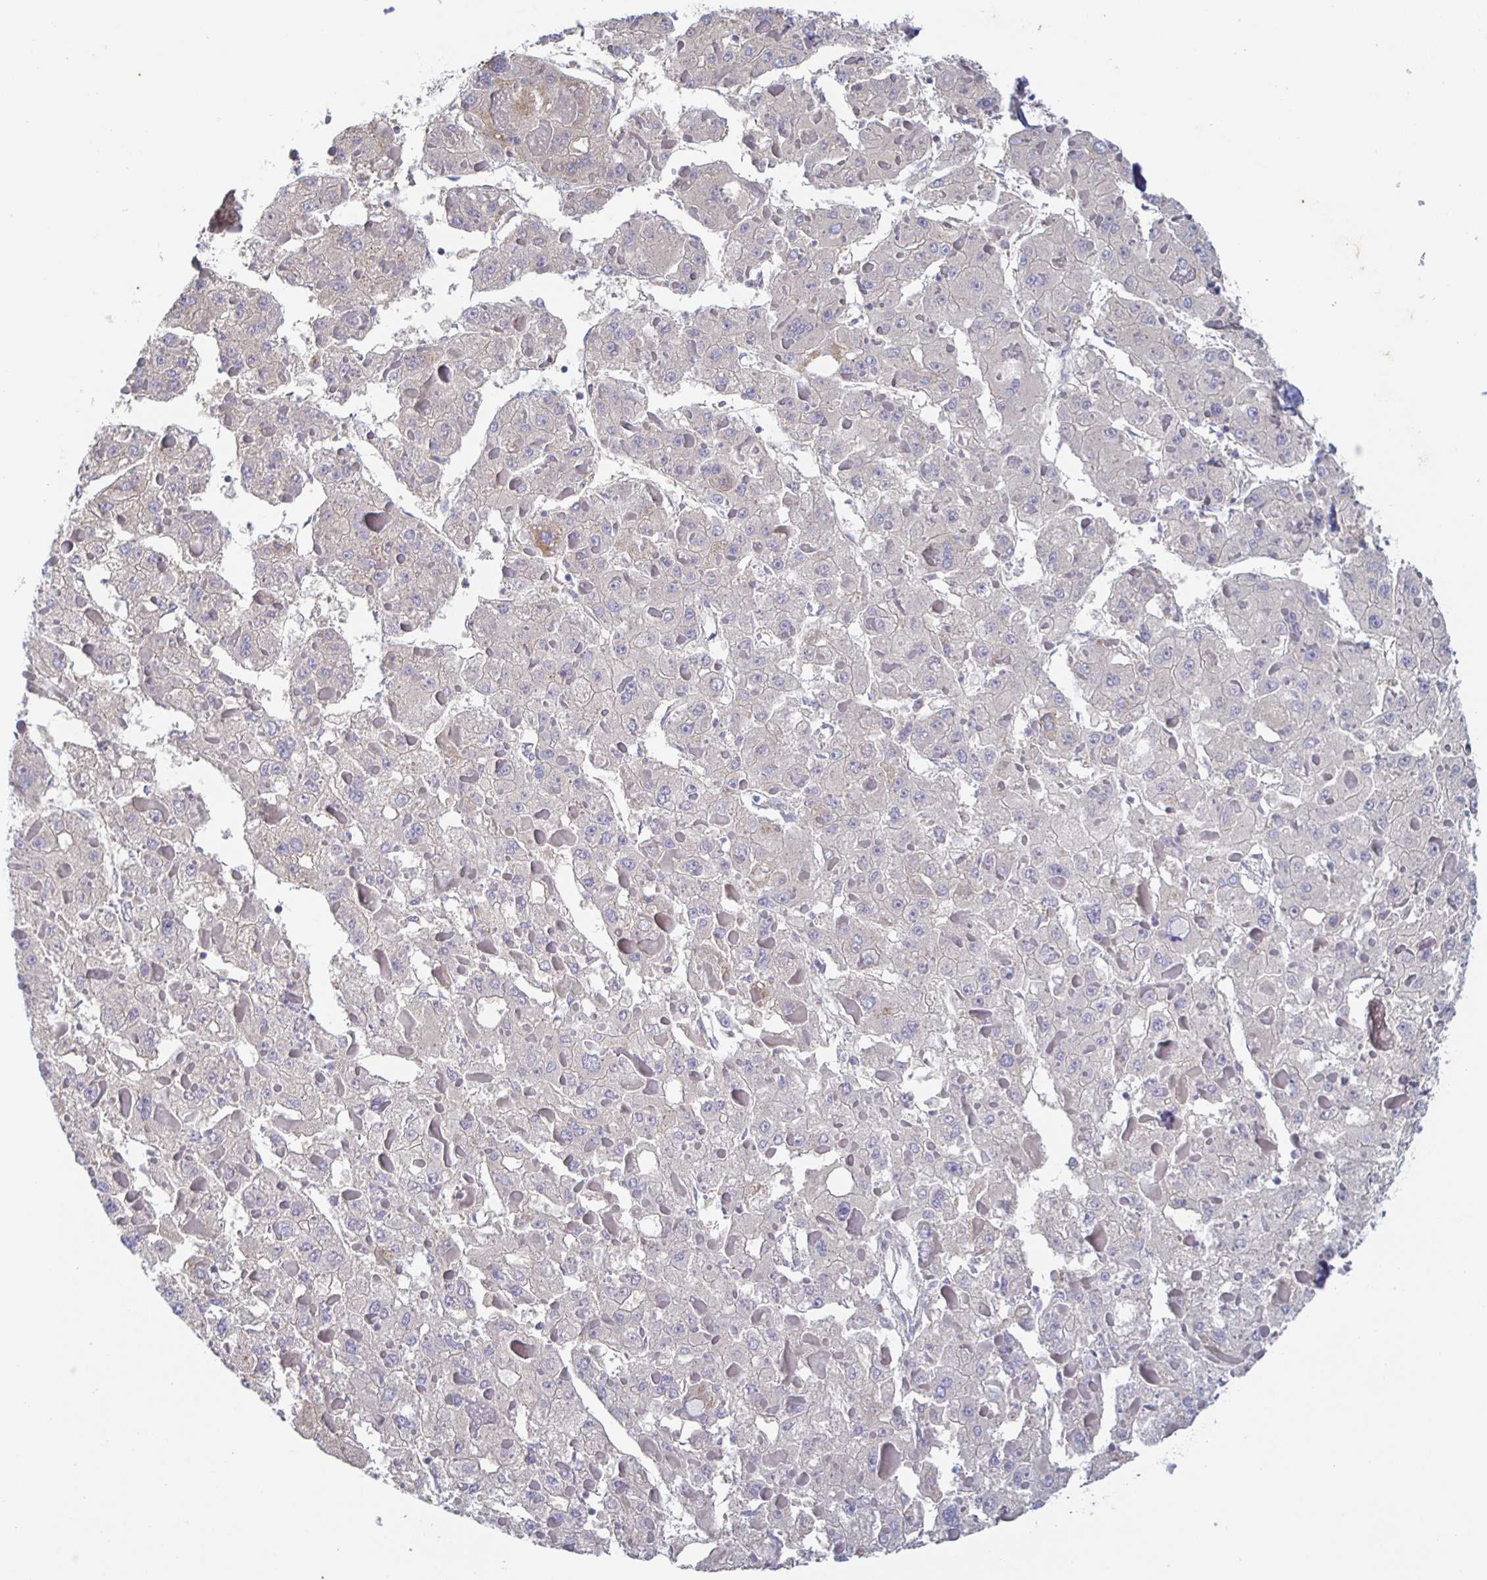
{"staining": {"intensity": "negative", "quantity": "none", "location": "none"}, "tissue": "liver cancer", "cell_type": "Tumor cells", "image_type": "cancer", "snomed": [{"axis": "morphology", "description": "Carcinoma, Hepatocellular, NOS"}, {"axis": "topography", "description": "Liver"}], "caption": "DAB immunohistochemical staining of liver cancer exhibits no significant expression in tumor cells.", "gene": "SYNGR4", "patient": {"sex": "female", "age": 73}}